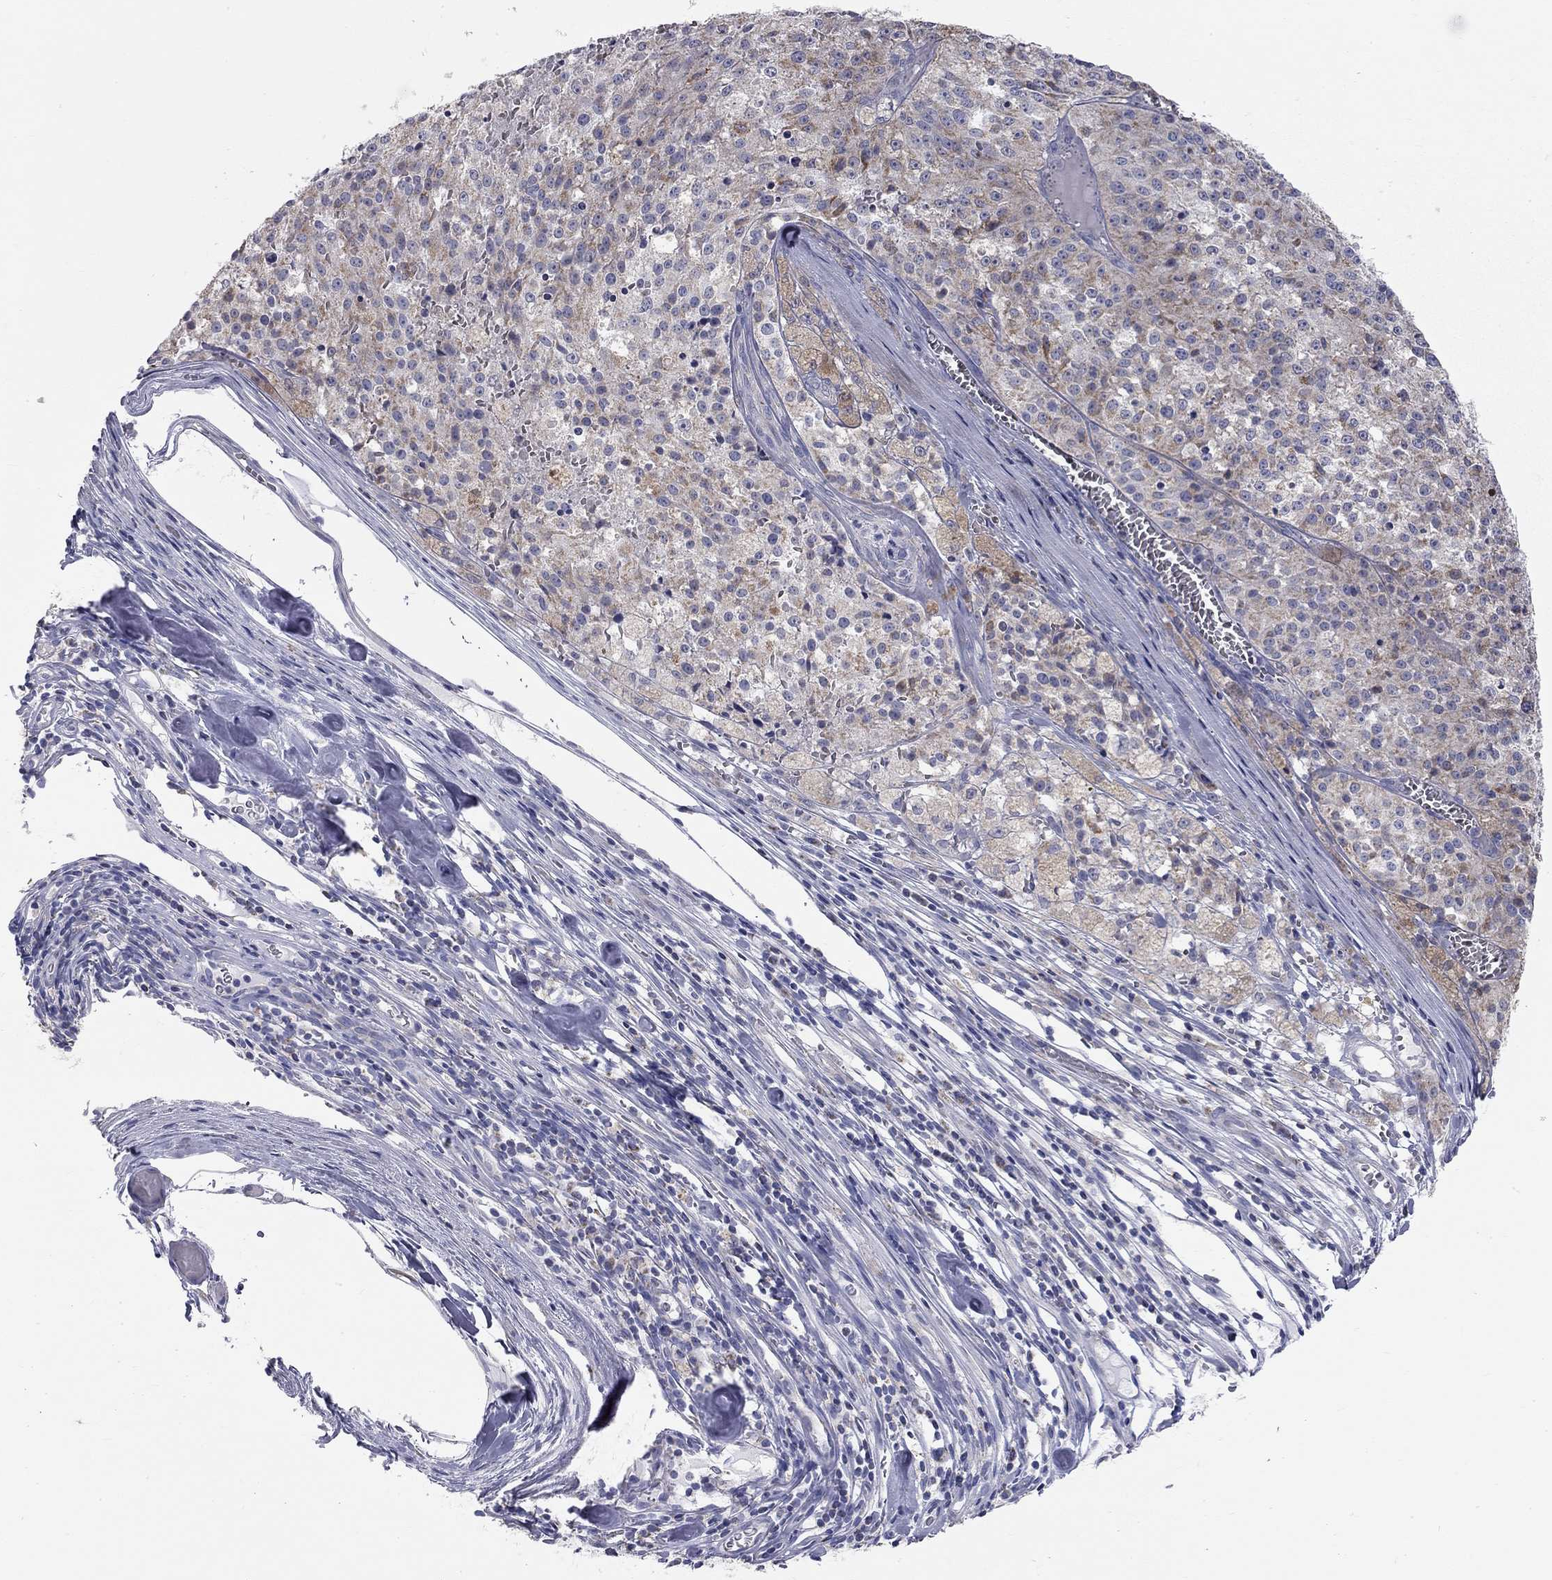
{"staining": {"intensity": "negative", "quantity": "none", "location": "none"}, "tissue": "melanoma", "cell_type": "Tumor cells", "image_type": "cancer", "snomed": [{"axis": "morphology", "description": "Malignant melanoma, Metastatic site"}, {"axis": "topography", "description": "Lymph node"}], "caption": "Photomicrograph shows no protein staining in tumor cells of malignant melanoma (metastatic site) tissue.", "gene": "CFAP161", "patient": {"sex": "female", "age": 64}}